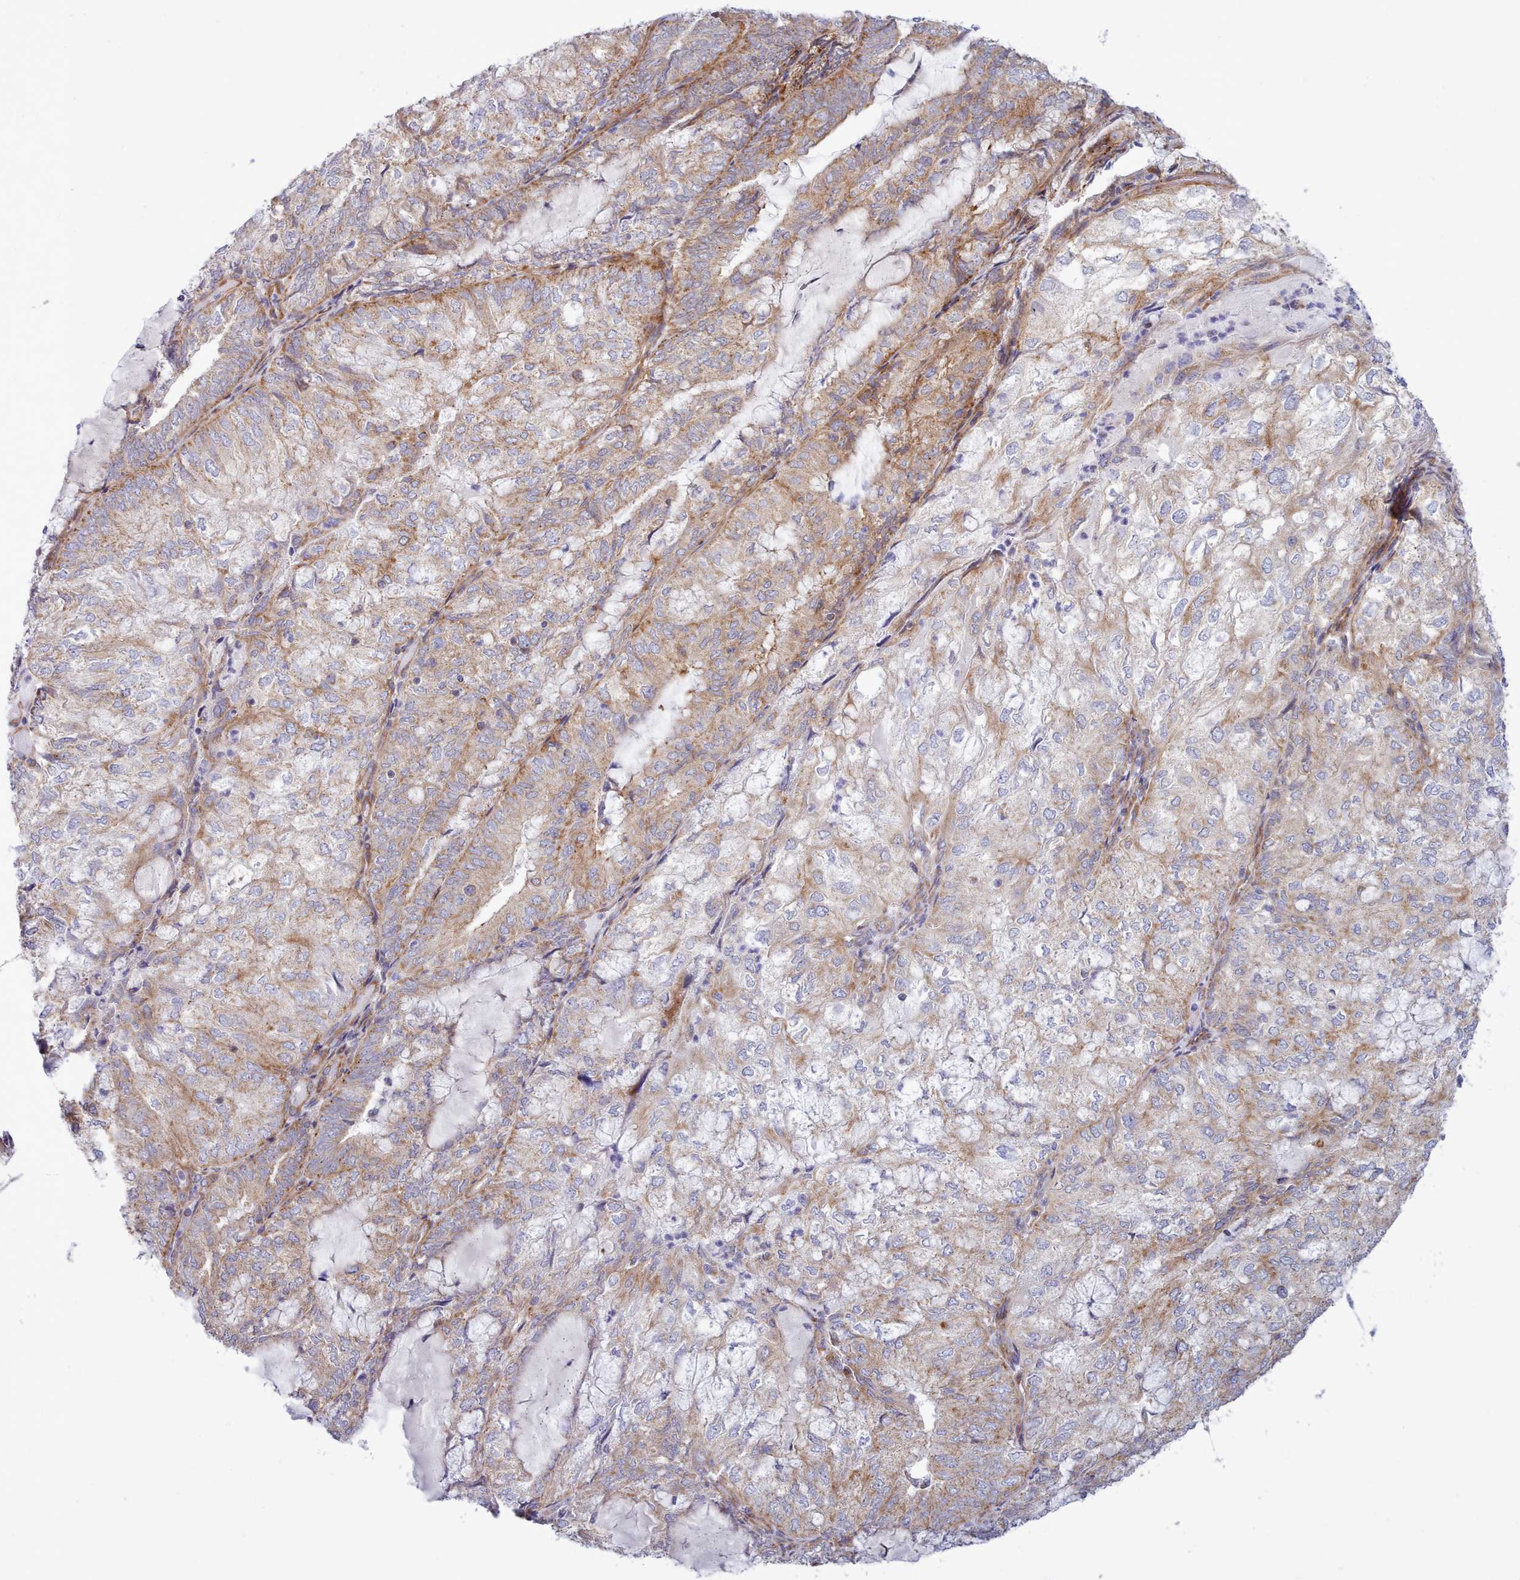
{"staining": {"intensity": "moderate", "quantity": ">75%", "location": "cytoplasmic/membranous"}, "tissue": "endometrial cancer", "cell_type": "Tumor cells", "image_type": "cancer", "snomed": [{"axis": "morphology", "description": "Adenocarcinoma, NOS"}, {"axis": "topography", "description": "Endometrium"}], "caption": "Brown immunohistochemical staining in human endometrial cancer demonstrates moderate cytoplasmic/membranous staining in about >75% of tumor cells.", "gene": "MRPL21", "patient": {"sex": "female", "age": 81}}